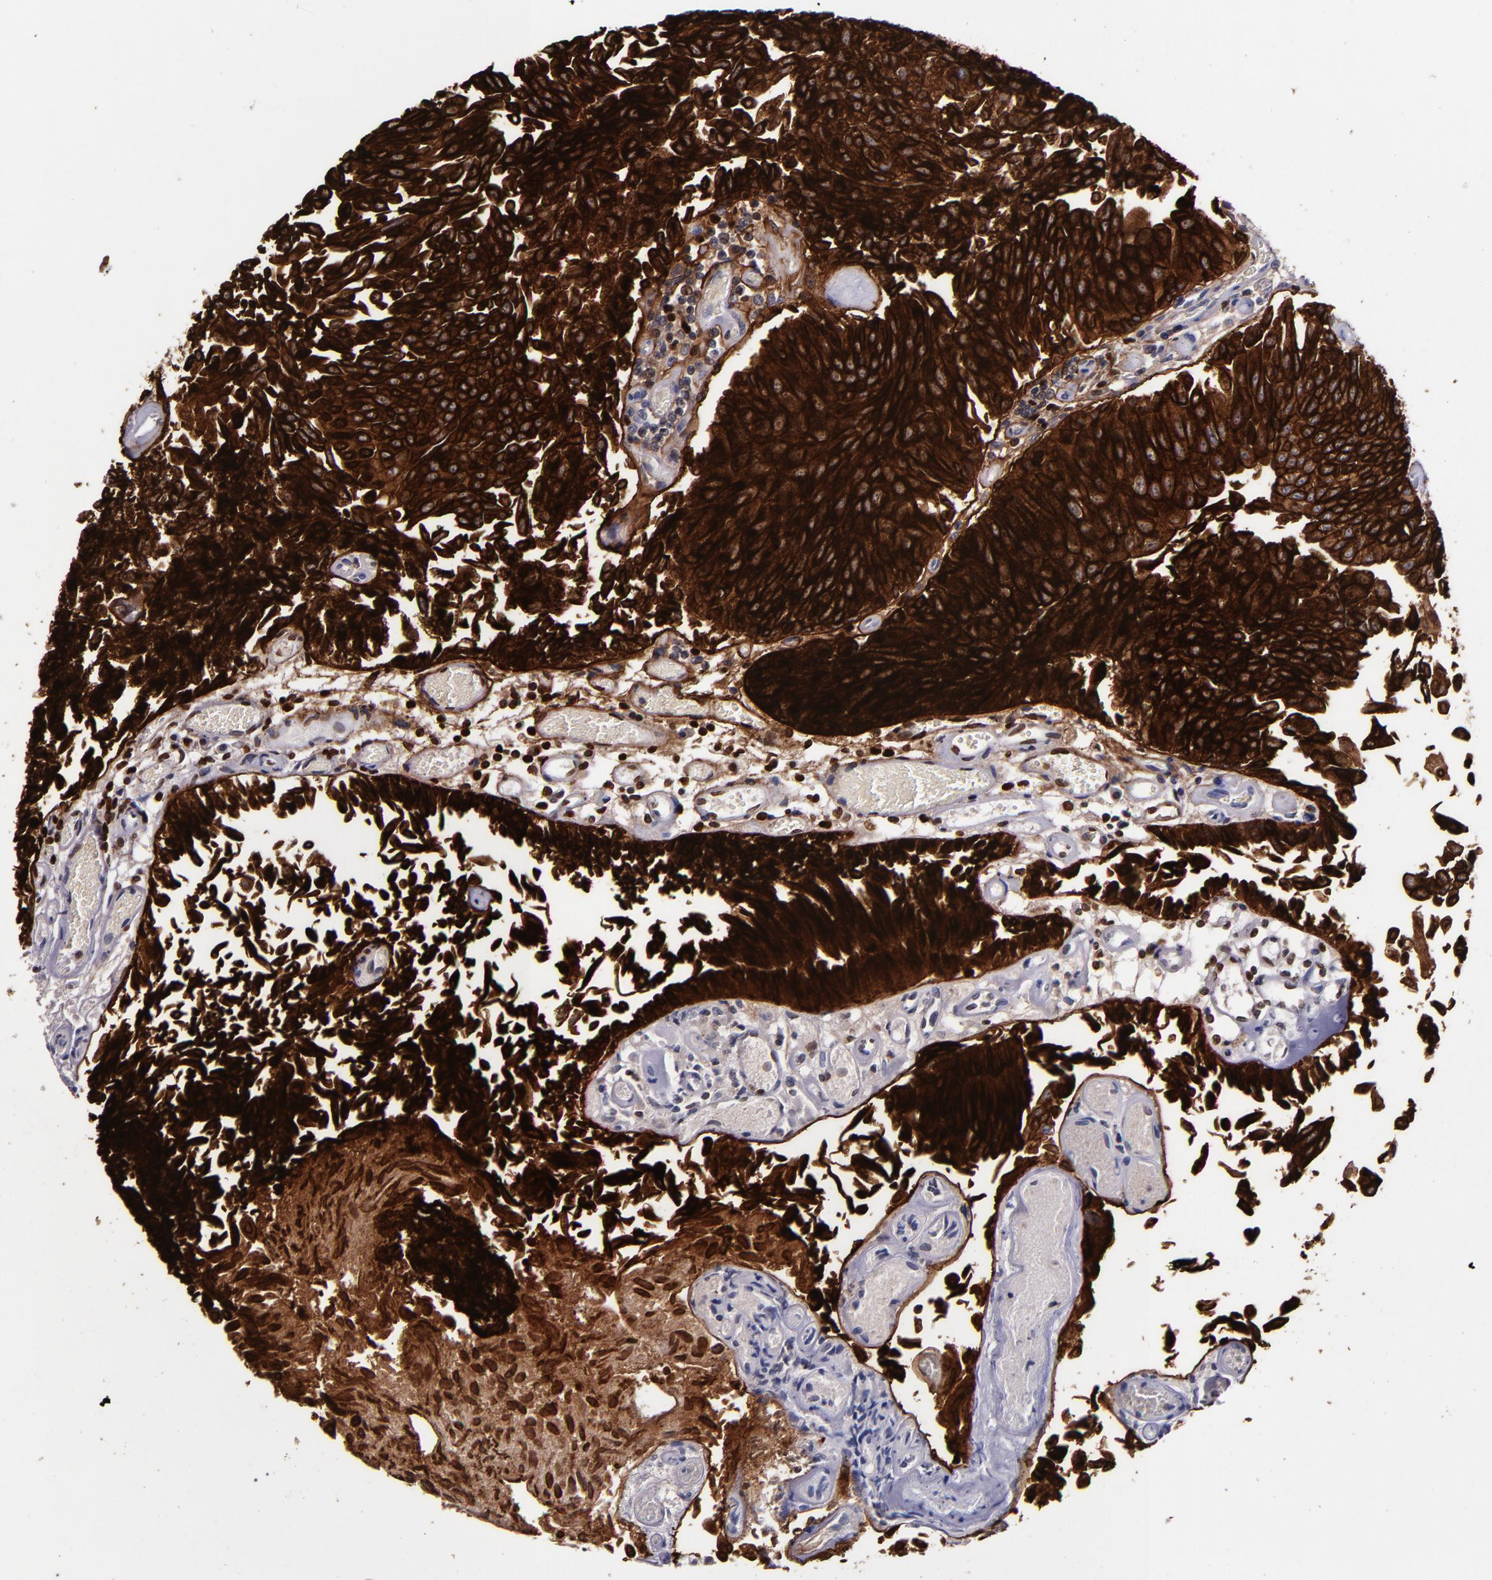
{"staining": {"intensity": "strong", "quantity": ">75%", "location": "cytoplasmic/membranous"}, "tissue": "urothelial cancer", "cell_type": "Tumor cells", "image_type": "cancer", "snomed": [{"axis": "morphology", "description": "Urothelial carcinoma, Low grade"}, {"axis": "topography", "description": "Urinary bladder"}], "caption": "The micrograph demonstrates immunohistochemical staining of urothelial cancer. There is strong cytoplasmic/membranous staining is appreciated in approximately >75% of tumor cells. (DAB IHC with brightfield microscopy, high magnification).", "gene": "MFGE8", "patient": {"sex": "male", "age": 86}}